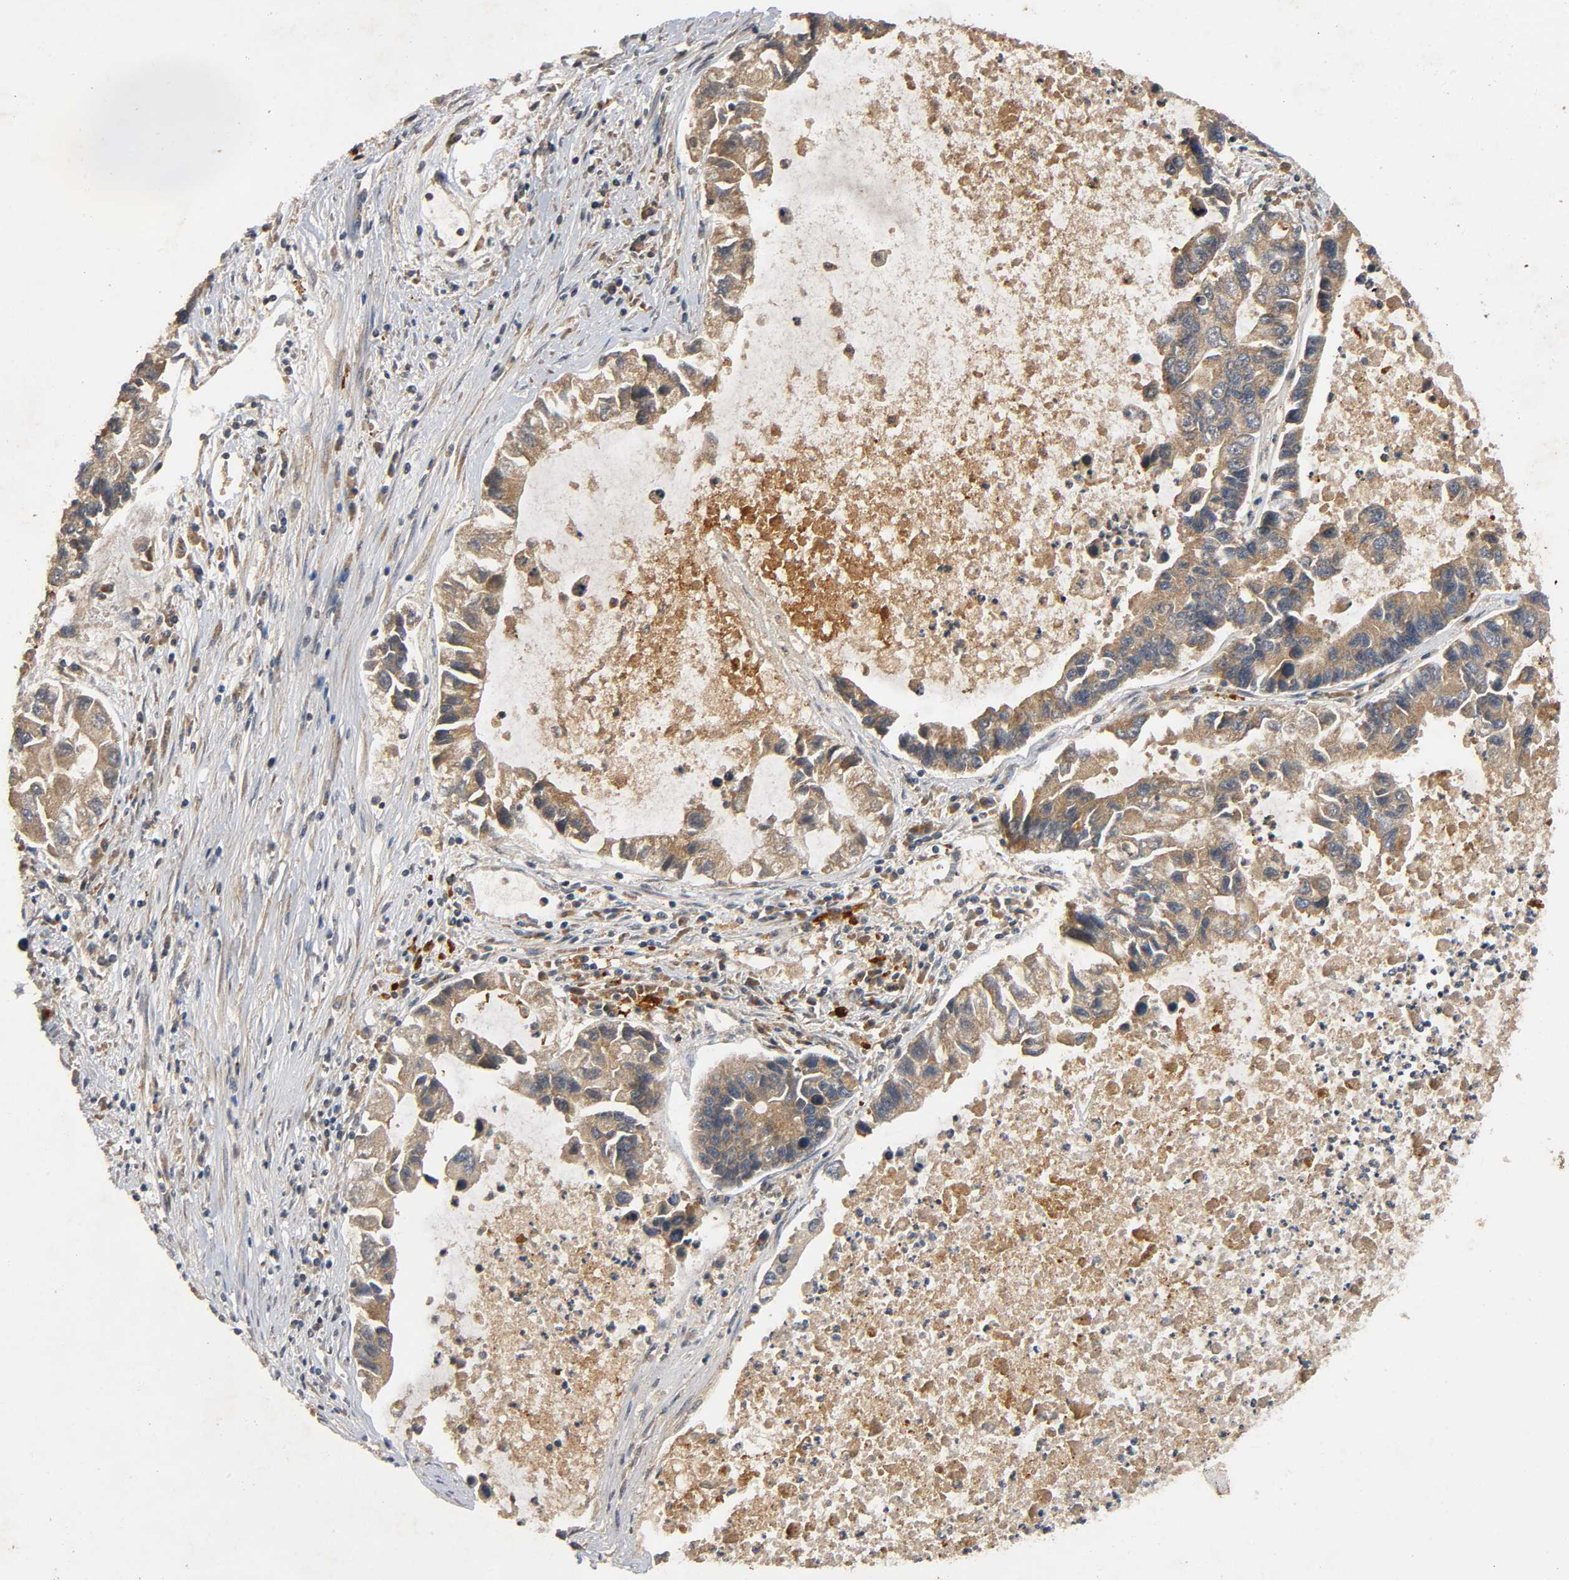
{"staining": {"intensity": "moderate", "quantity": ">75%", "location": "cytoplasmic/membranous"}, "tissue": "lung cancer", "cell_type": "Tumor cells", "image_type": "cancer", "snomed": [{"axis": "morphology", "description": "Adenocarcinoma, NOS"}, {"axis": "topography", "description": "Lung"}], "caption": "Immunohistochemical staining of human lung cancer reveals moderate cytoplasmic/membranous protein staining in about >75% of tumor cells.", "gene": "IKBKB", "patient": {"sex": "female", "age": 51}}